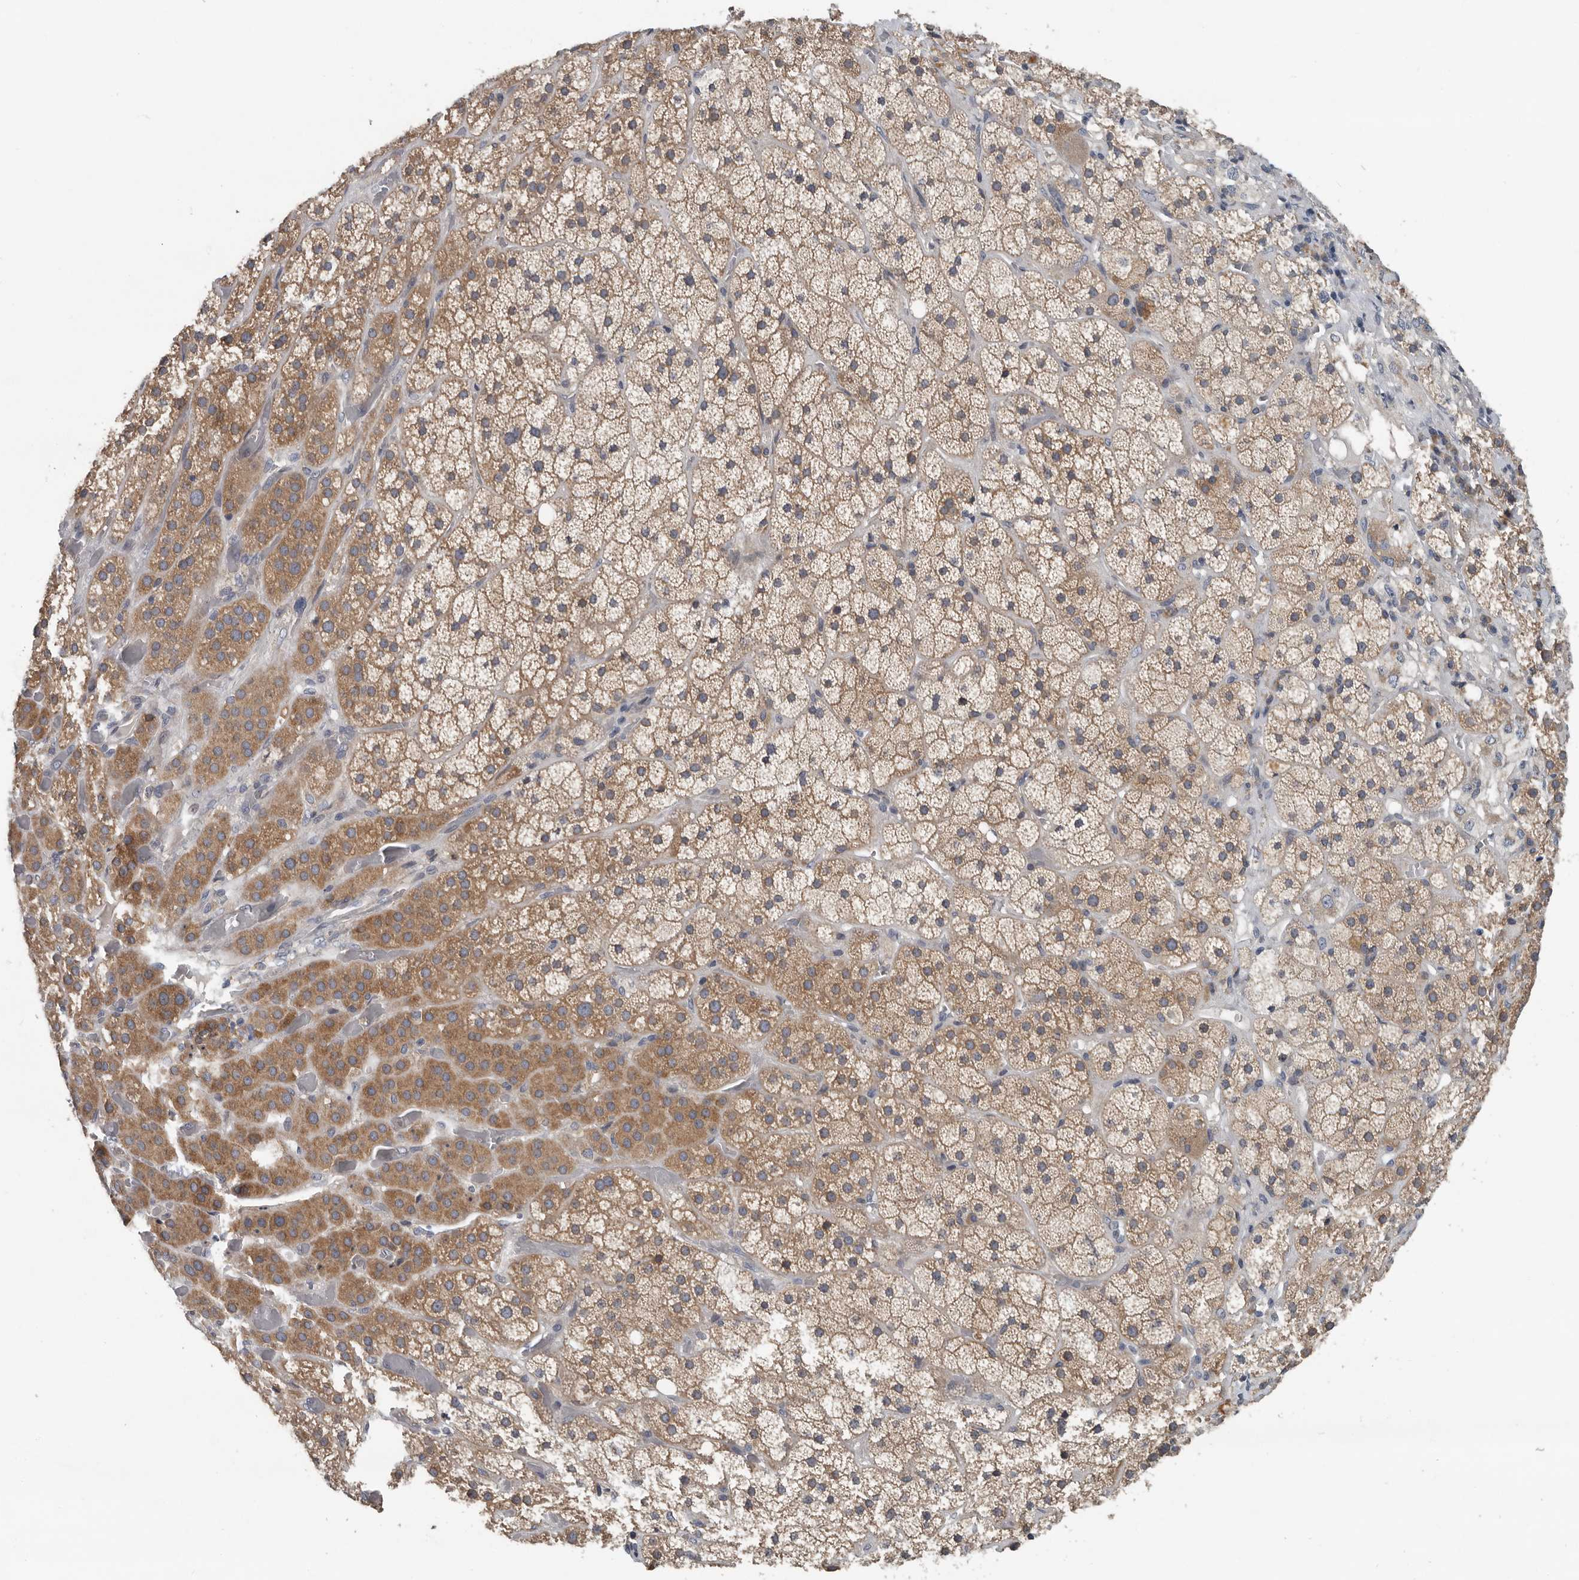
{"staining": {"intensity": "moderate", "quantity": ">75%", "location": "cytoplasmic/membranous"}, "tissue": "adrenal gland", "cell_type": "Glandular cells", "image_type": "normal", "snomed": [{"axis": "morphology", "description": "Normal tissue, NOS"}, {"axis": "topography", "description": "Adrenal gland"}], "caption": "Brown immunohistochemical staining in normal human adrenal gland exhibits moderate cytoplasmic/membranous positivity in about >75% of glandular cells. (Brightfield microscopy of DAB IHC at high magnification).", "gene": "TMEM199", "patient": {"sex": "male", "age": 57}}